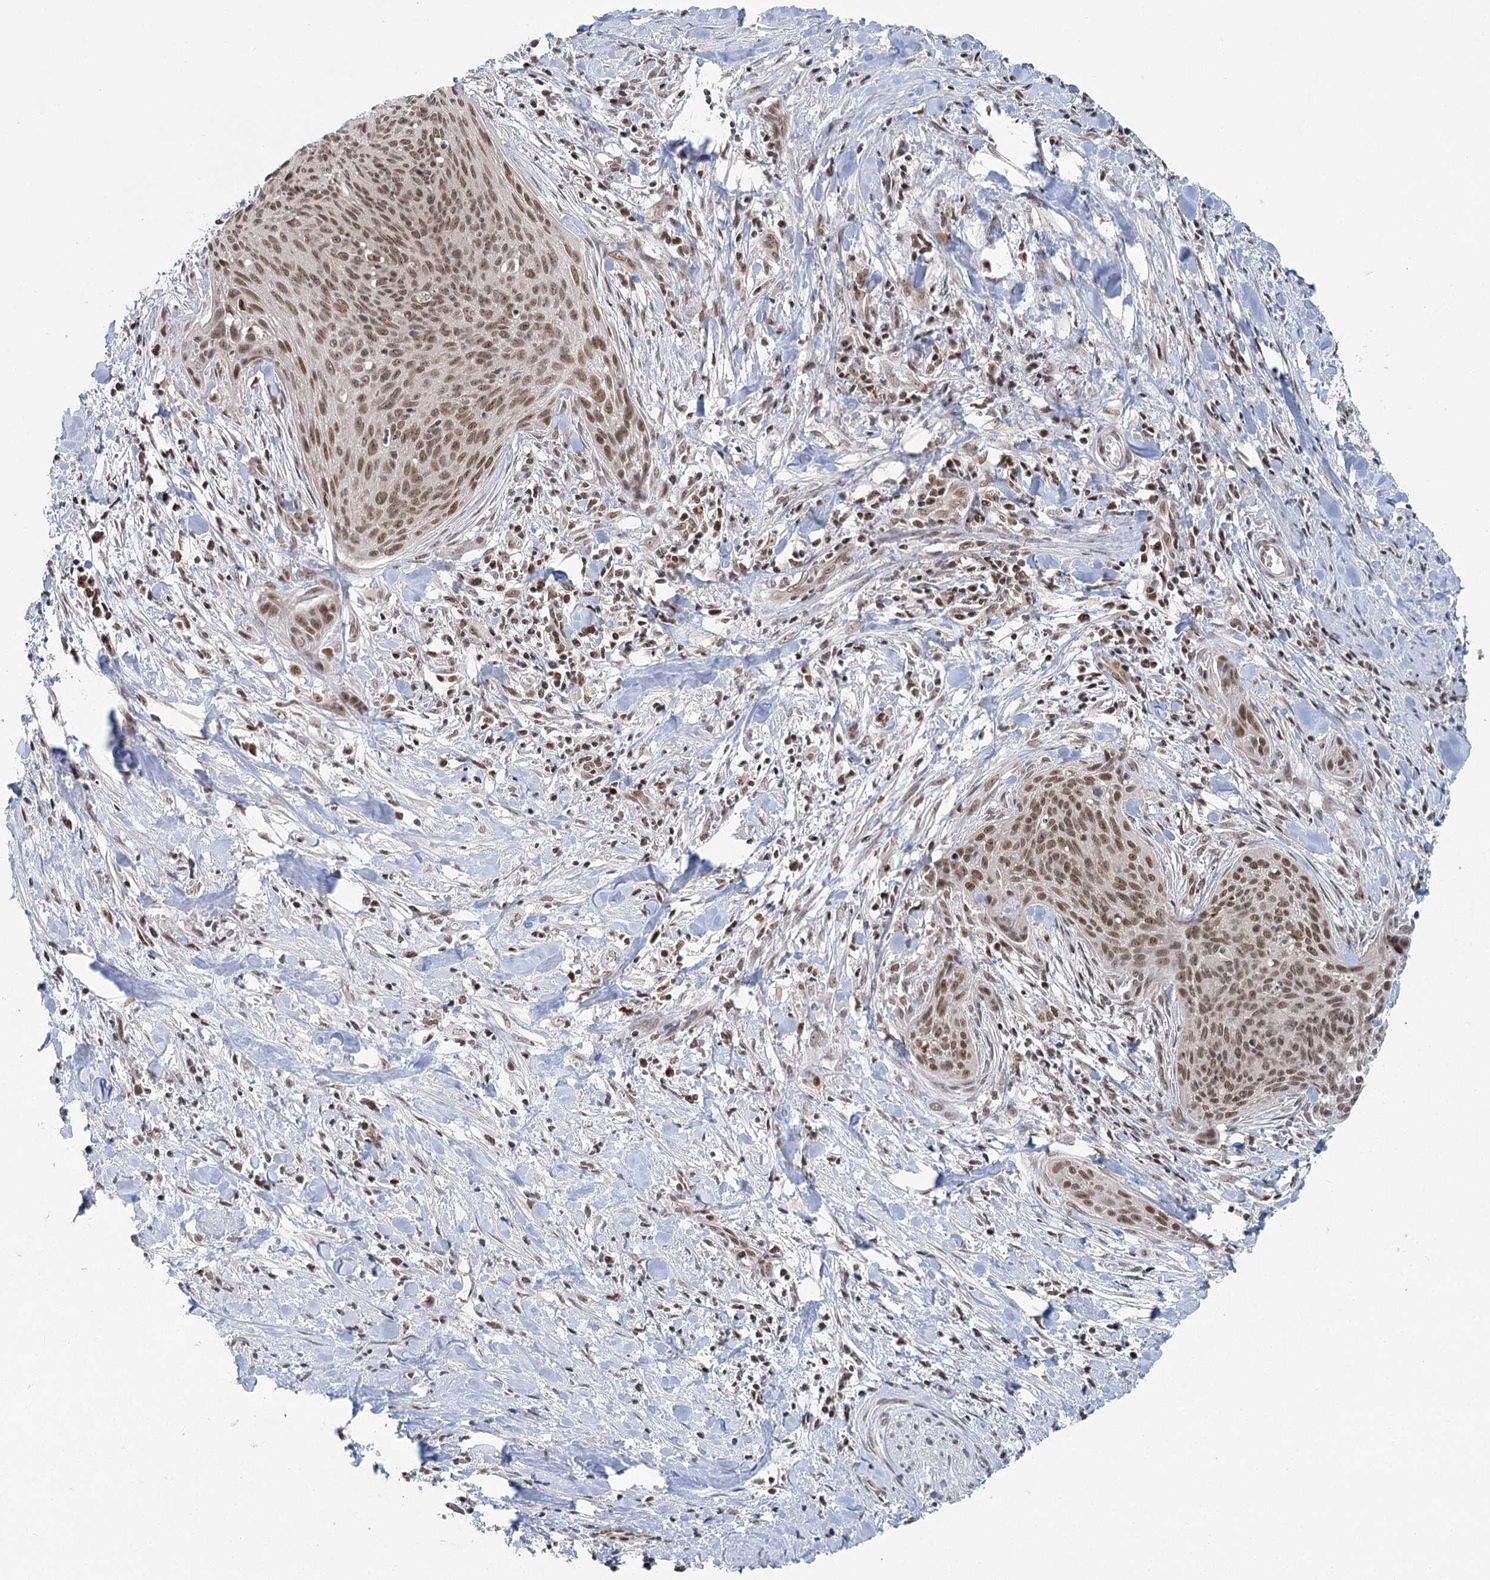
{"staining": {"intensity": "moderate", "quantity": ">75%", "location": "nuclear"}, "tissue": "cervical cancer", "cell_type": "Tumor cells", "image_type": "cancer", "snomed": [{"axis": "morphology", "description": "Squamous cell carcinoma, NOS"}, {"axis": "topography", "description": "Cervix"}], "caption": "High-power microscopy captured an IHC histopathology image of cervical cancer (squamous cell carcinoma), revealing moderate nuclear expression in about >75% of tumor cells.", "gene": "PDS5A", "patient": {"sex": "female", "age": 55}}